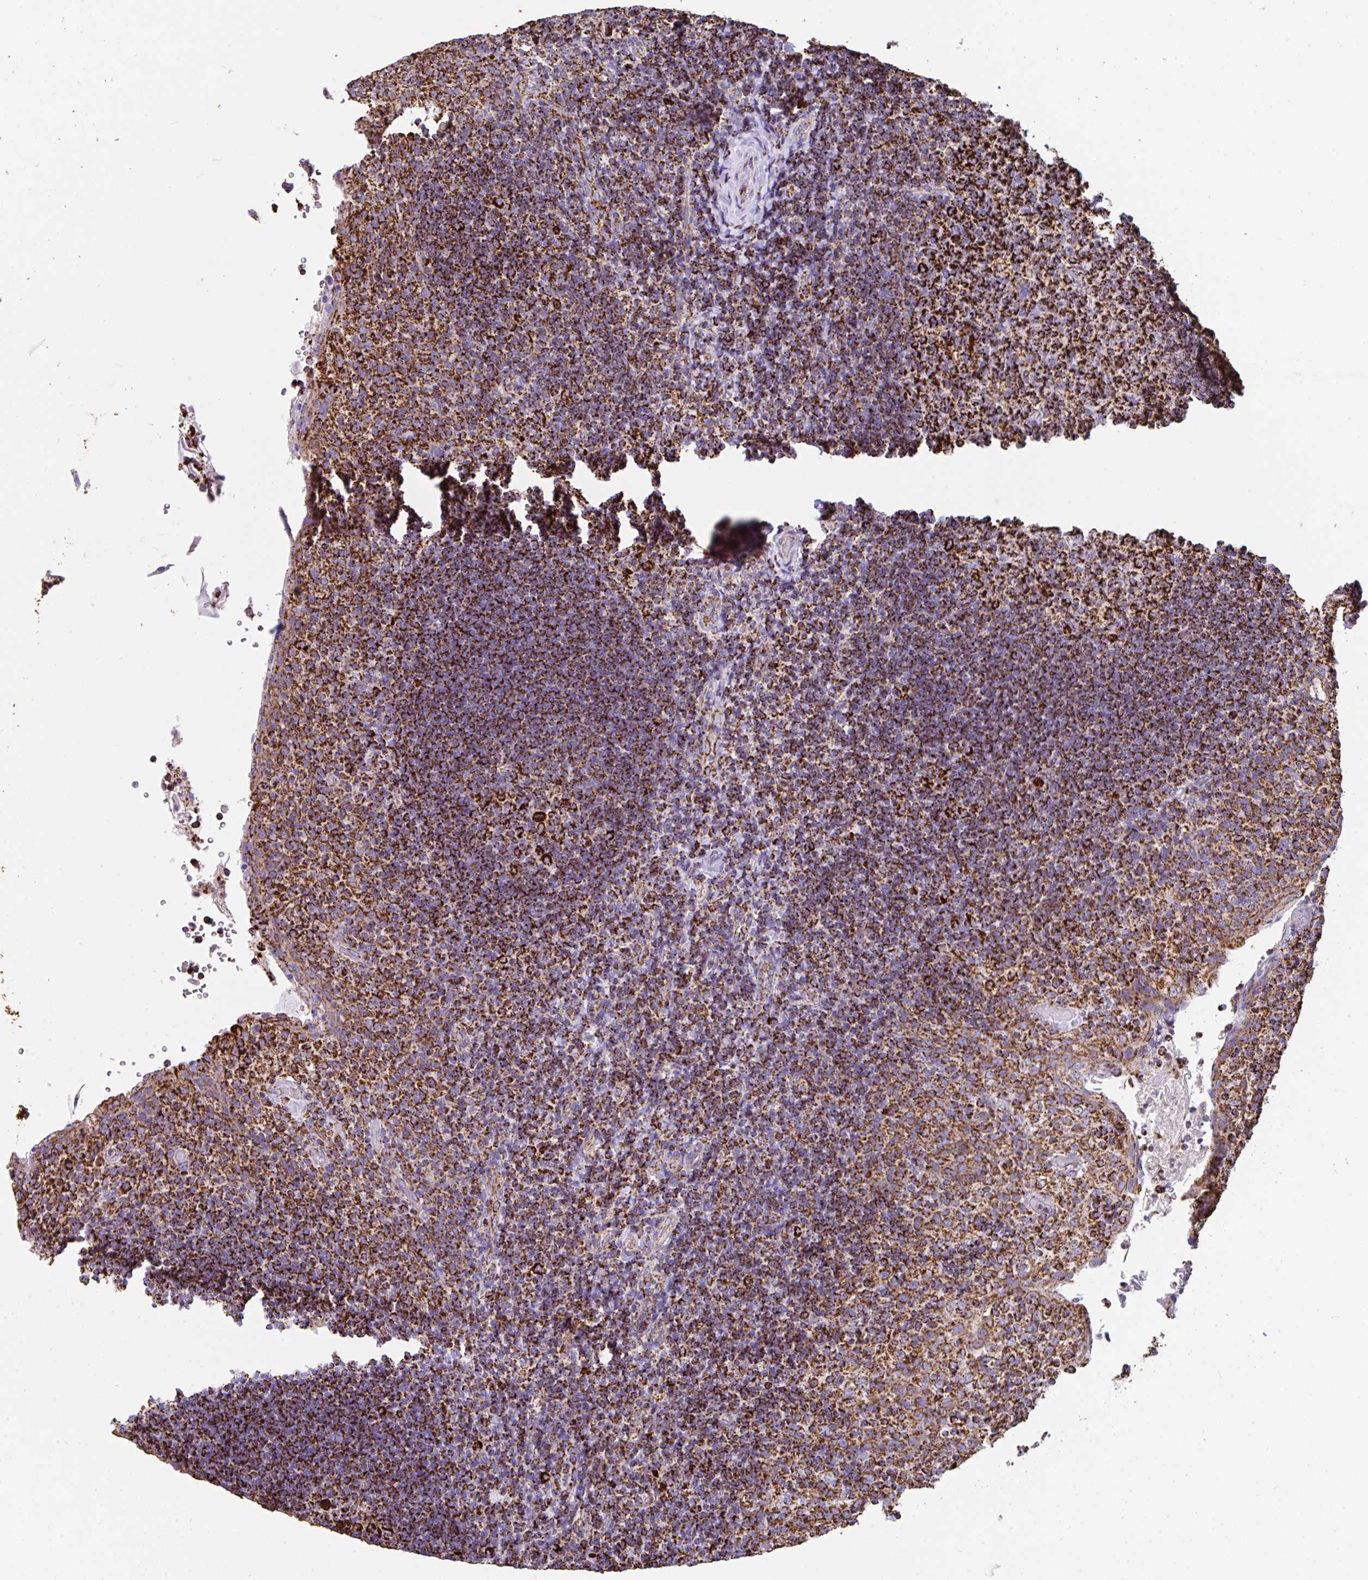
{"staining": {"intensity": "strong", "quantity": ">75%", "location": "cytoplasmic/membranous"}, "tissue": "tonsil", "cell_type": "Germinal center cells", "image_type": "normal", "snomed": [{"axis": "morphology", "description": "Normal tissue, NOS"}, {"axis": "topography", "description": "Tonsil"}], "caption": "This micrograph exhibits immunohistochemistry (IHC) staining of benign tonsil, with high strong cytoplasmic/membranous expression in about >75% of germinal center cells.", "gene": "ANKRD33B", "patient": {"sex": "female", "age": 10}}